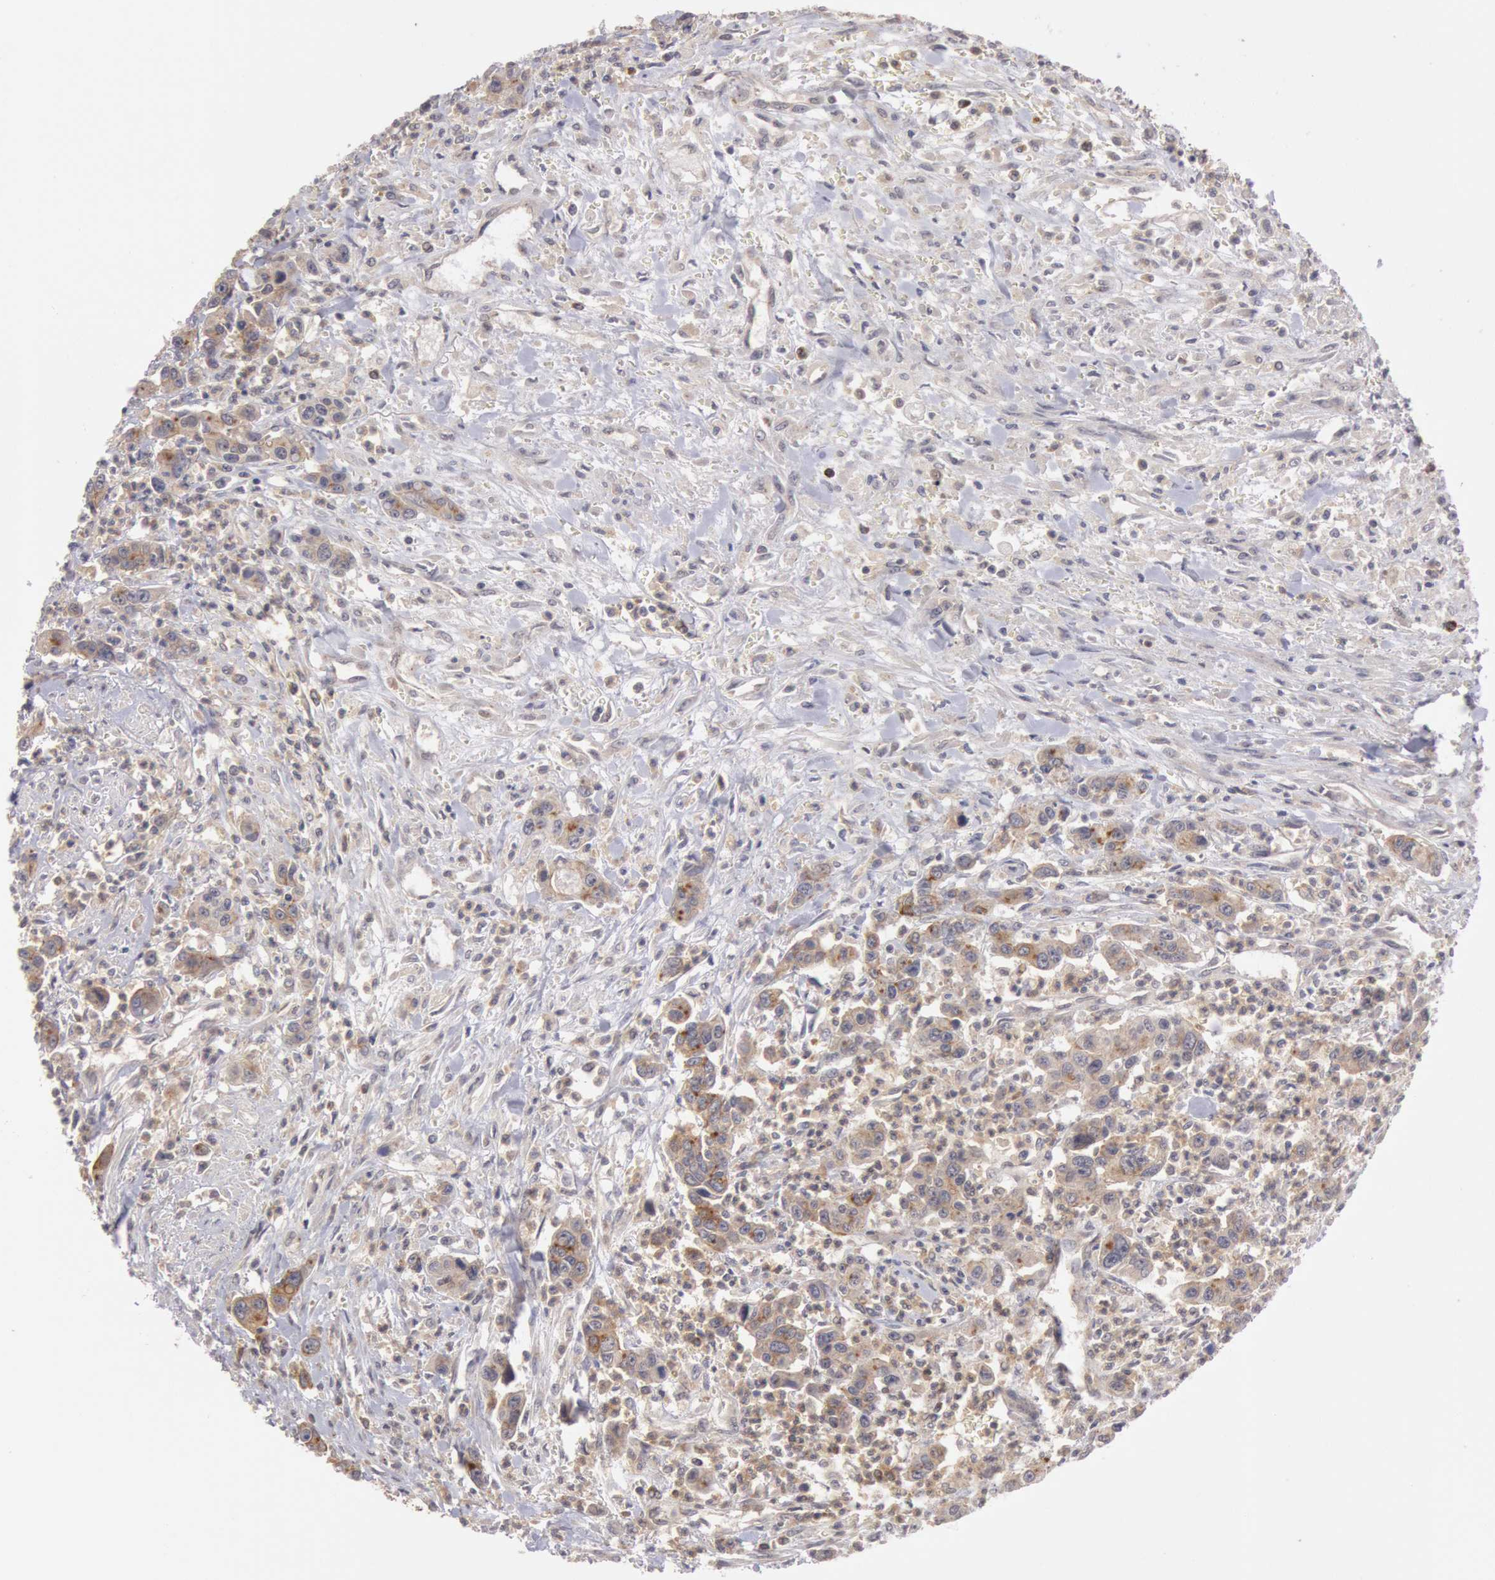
{"staining": {"intensity": "strong", "quantity": ">75%", "location": "cytoplasmic/membranous"}, "tissue": "urothelial cancer", "cell_type": "Tumor cells", "image_type": "cancer", "snomed": [{"axis": "morphology", "description": "Urothelial carcinoma, High grade"}, {"axis": "topography", "description": "Urinary bladder"}], "caption": "Protein expression analysis of high-grade urothelial carcinoma reveals strong cytoplasmic/membranous positivity in approximately >75% of tumor cells.", "gene": "PLA2G6", "patient": {"sex": "male", "age": 86}}